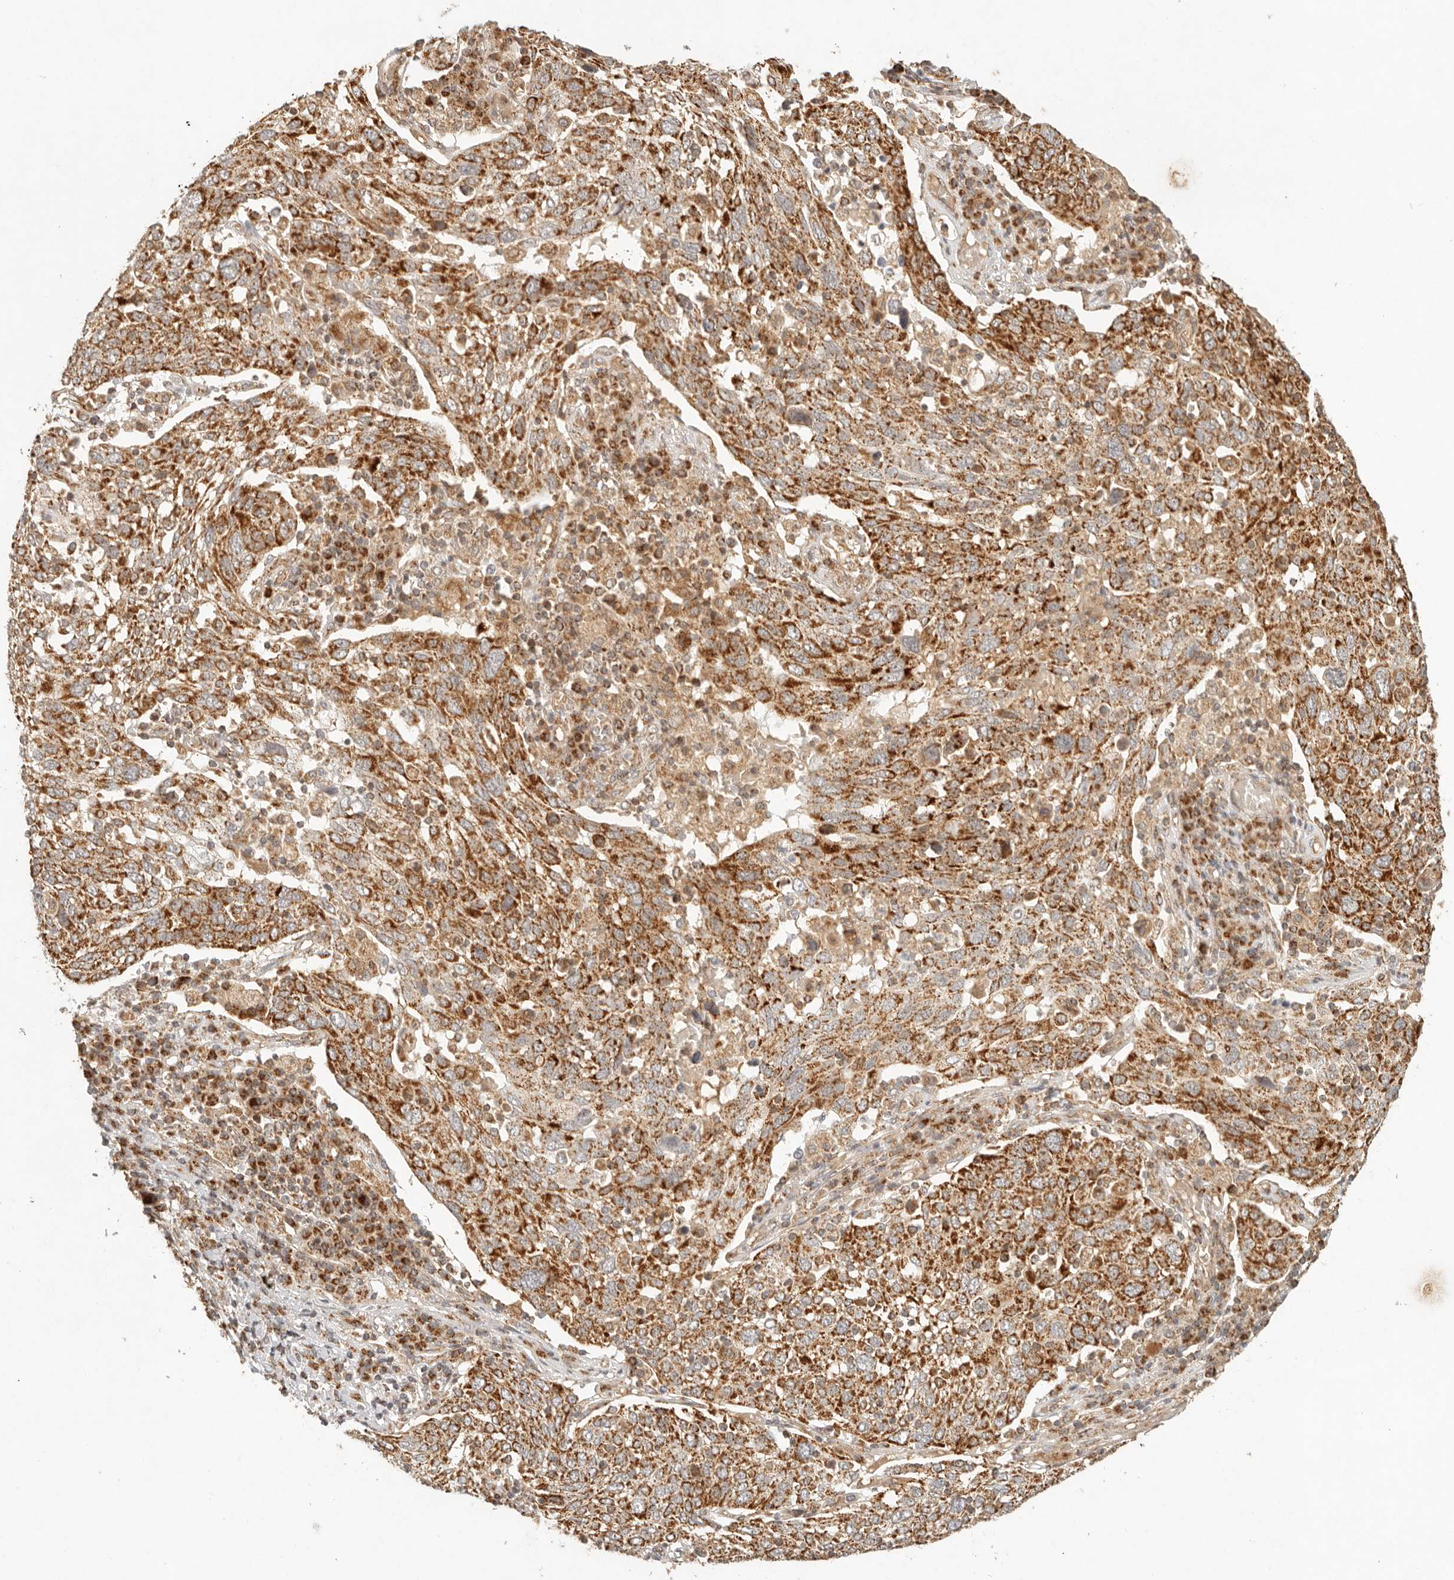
{"staining": {"intensity": "strong", "quantity": ">75%", "location": "cytoplasmic/membranous"}, "tissue": "lung cancer", "cell_type": "Tumor cells", "image_type": "cancer", "snomed": [{"axis": "morphology", "description": "Squamous cell carcinoma, NOS"}, {"axis": "topography", "description": "Lung"}], "caption": "A brown stain highlights strong cytoplasmic/membranous positivity of a protein in lung cancer tumor cells. The staining is performed using DAB (3,3'-diaminobenzidine) brown chromogen to label protein expression. The nuclei are counter-stained blue using hematoxylin.", "gene": "MRPL55", "patient": {"sex": "male", "age": 65}}